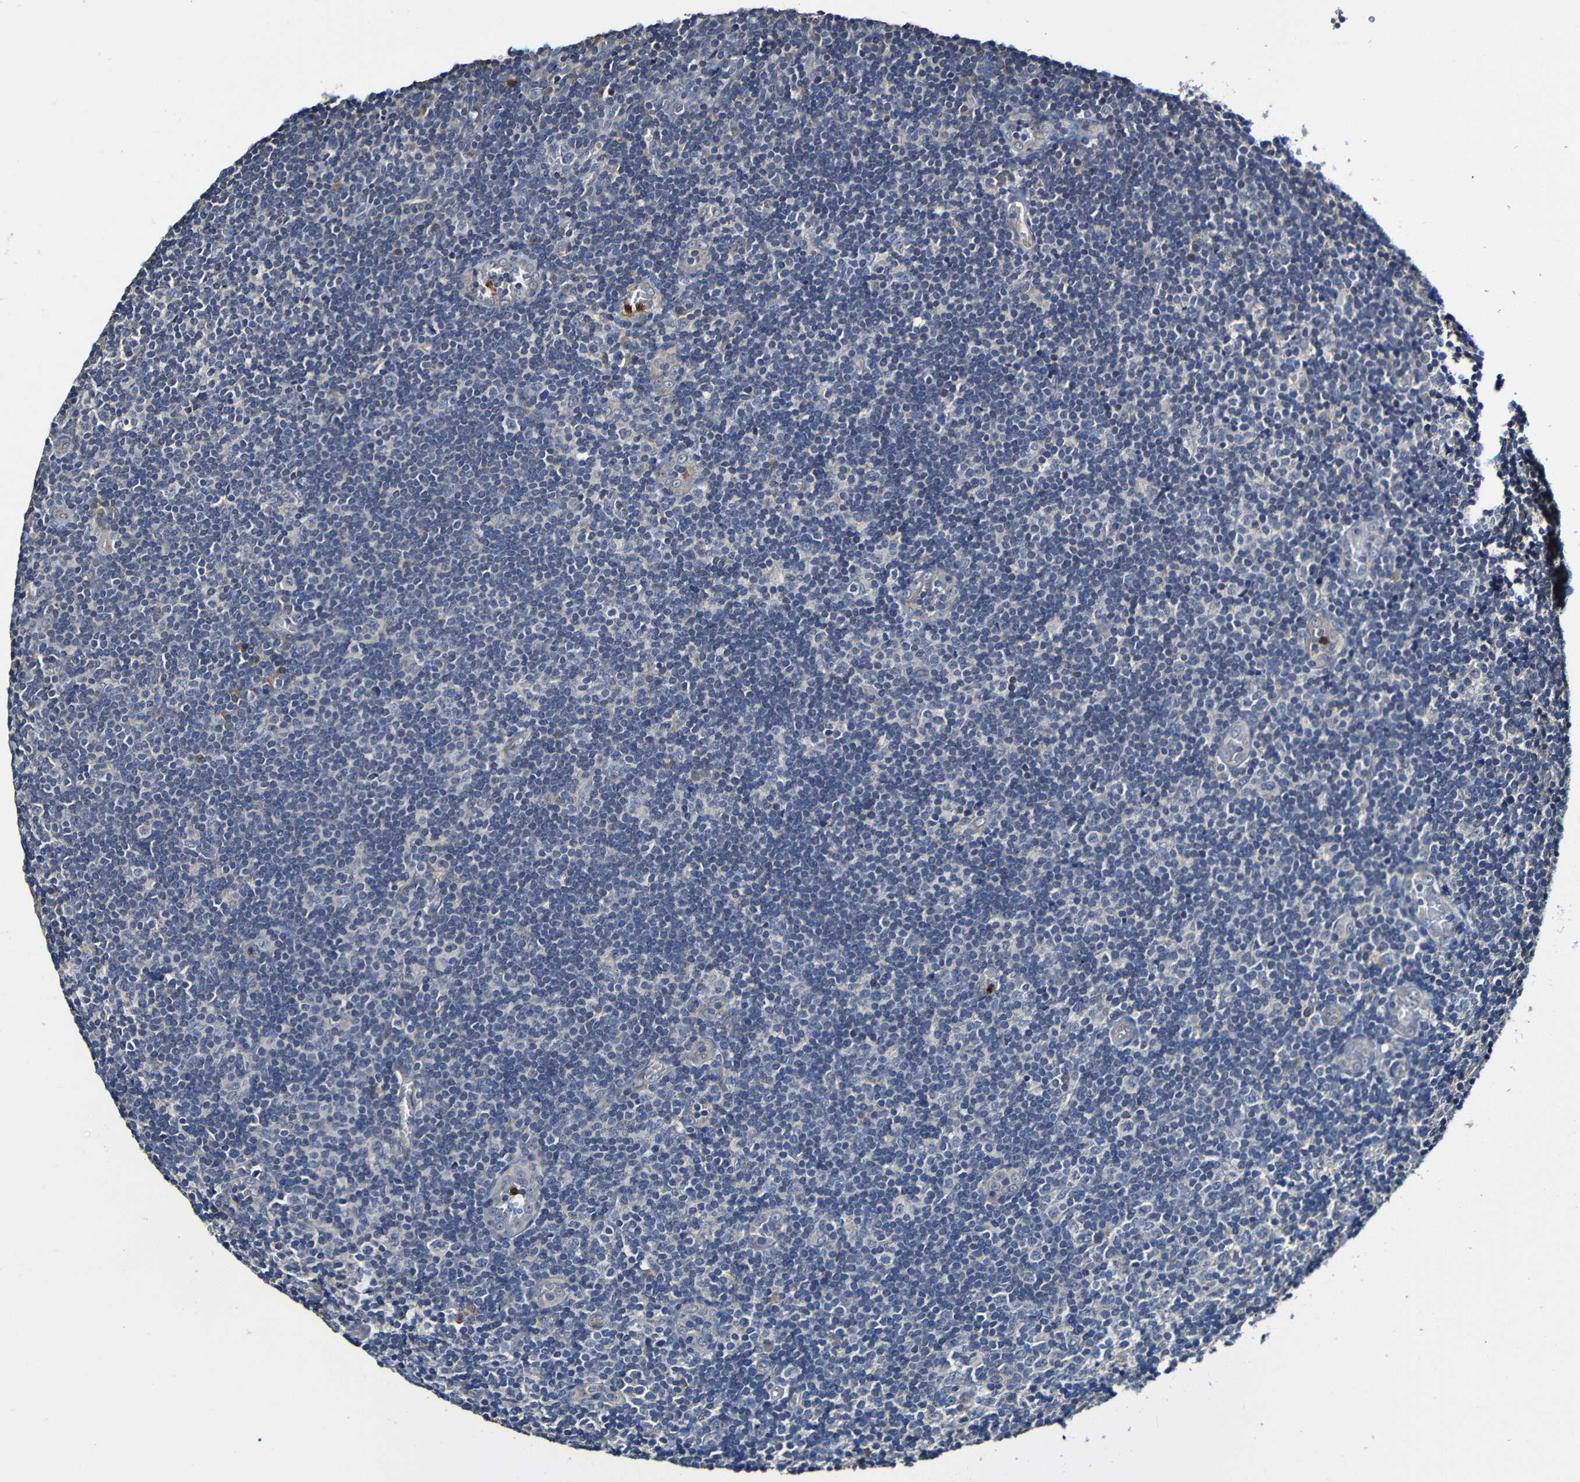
{"staining": {"intensity": "weak", "quantity": "25%-75%", "location": "cytoplasmic/membranous"}, "tissue": "tonsil", "cell_type": "Germinal center cells", "image_type": "normal", "snomed": [{"axis": "morphology", "description": "Normal tissue, NOS"}, {"axis": "topography", "description": "Tonsil"}], "caption": "Human tonsil stained for a protein (brown) demonstrates weak cytoplasmic/membranous positive positivity in about 25%-75% of germinal center cells.", "gene": "ADAM15", "patient": {"sex": "male", "age": 37}}